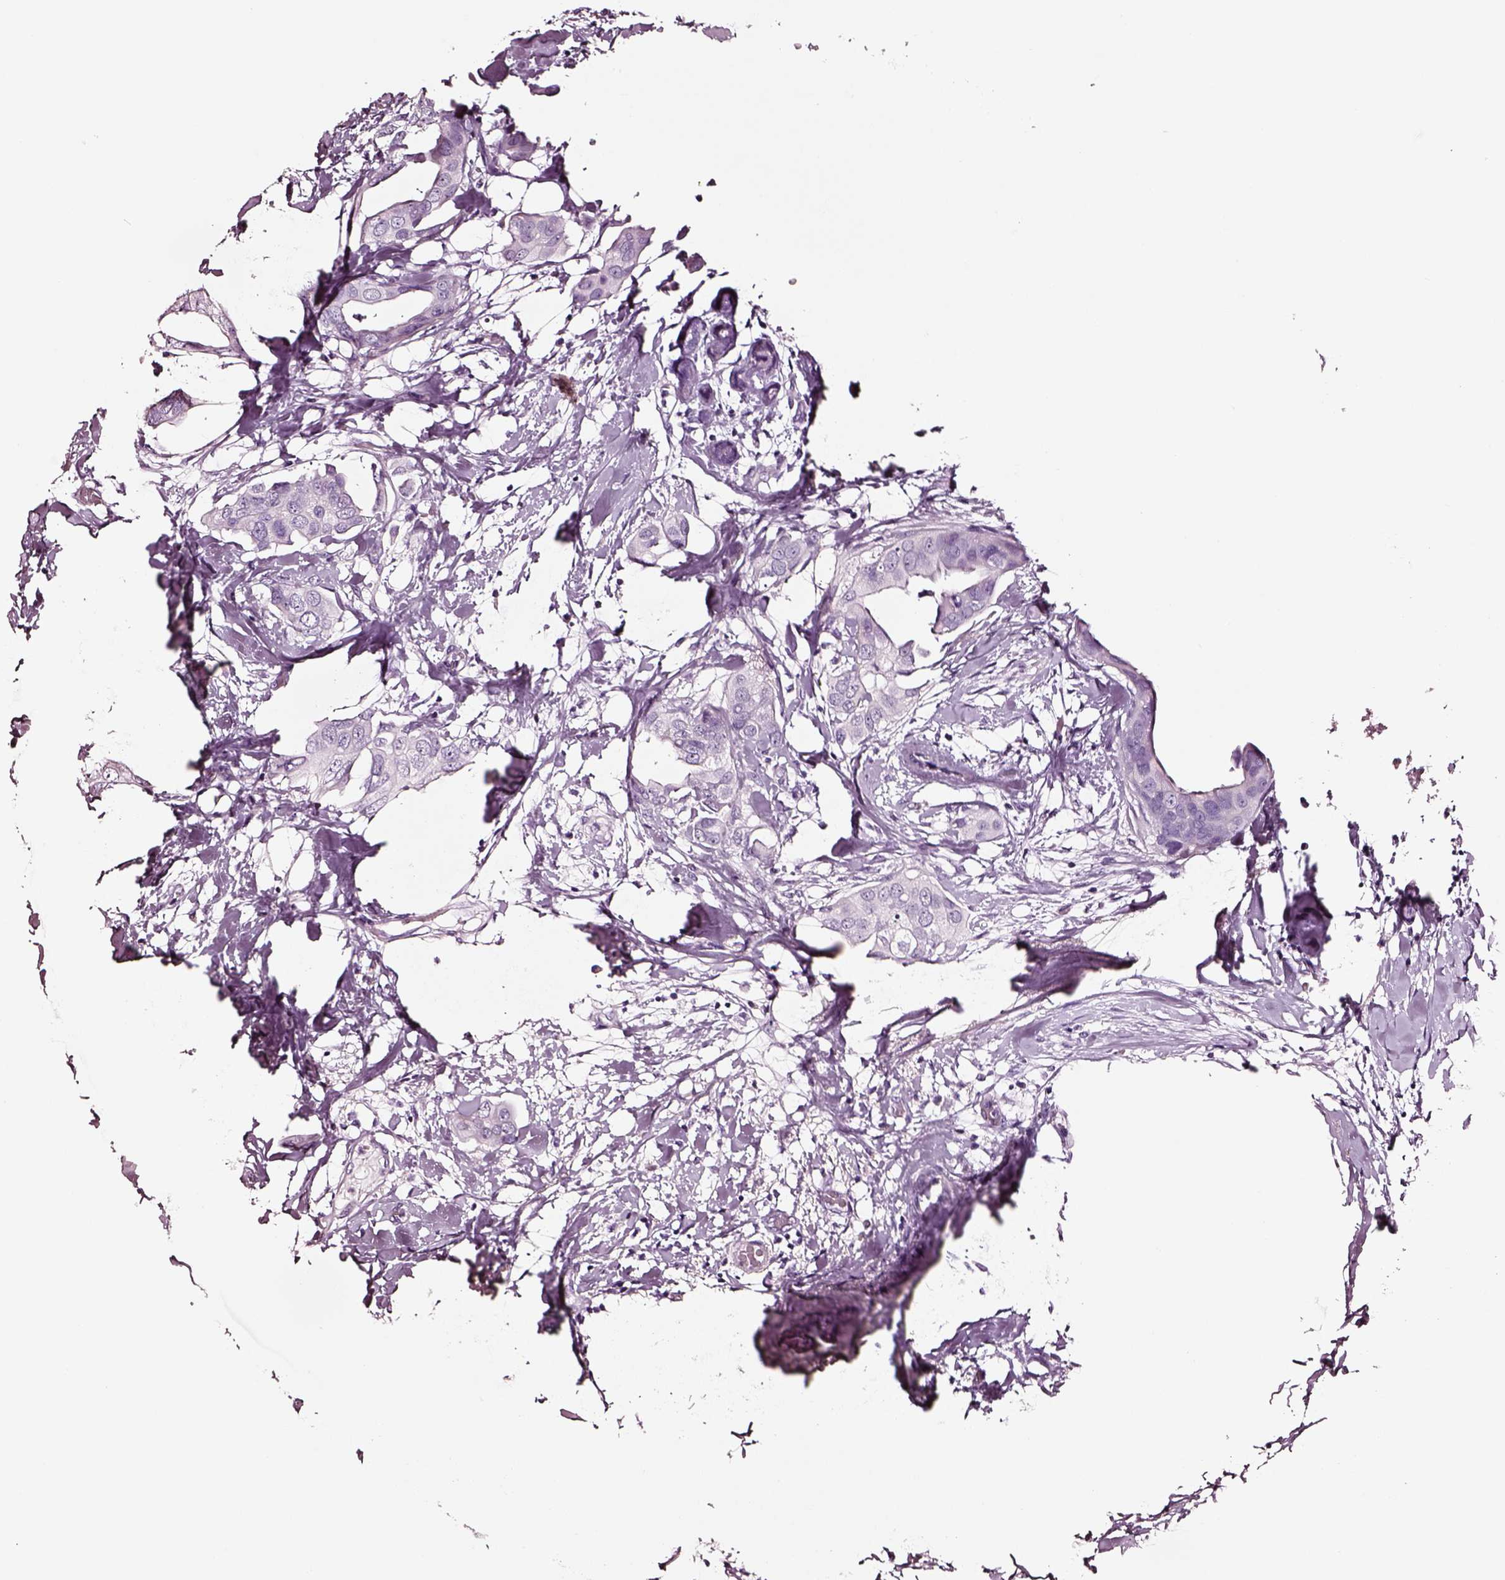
{"staining": {"intensity": "negative", "quantity": "none", "location": "none"}, "tissue": "breast cancer", "cell_type": "Tumor cells", "image_type": "cancer", "snomed": [{"axis": "morphology", "description": "Normal tissue, NOS"}, {"axis": "morphology", "description": "Duct carcinoma"}, {"axis": "topography", "description": "Breast"}], "caption": "Immunohistochemical staining of infiltrating ductal carcinoma (breast) shows no significant positivity in tumor cells.", "gene": "DPEP1", "patient": {"sex": "female", "age": 40}}